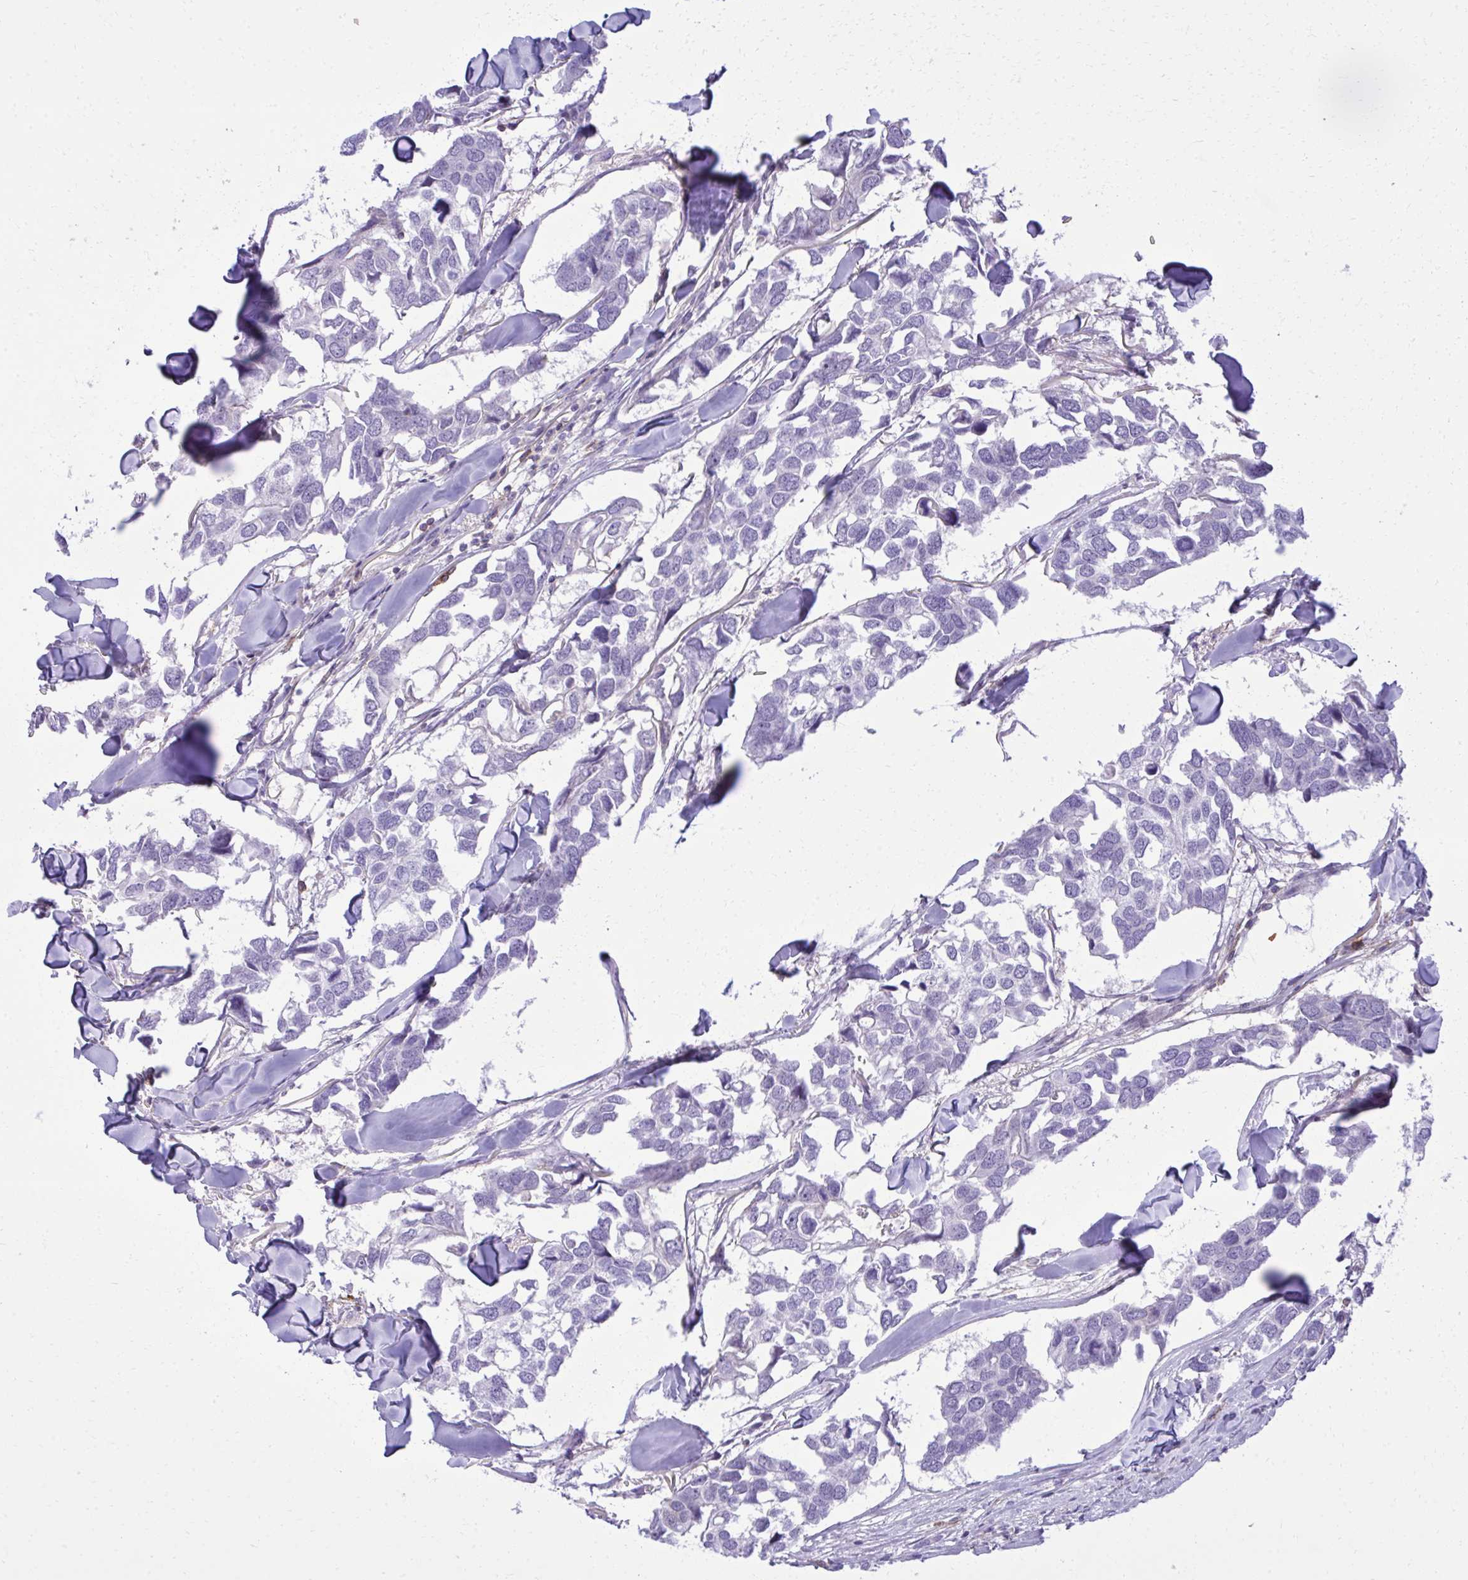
{"staining": {"intensity": "negative", "quantity": "none", "location": "none"}, "tissue": "breast cancer", "cell_type": "Tumor cells", "image_type": "cancer", "snomed": [{"axis": "morphology", "description": "Duct carcinoma"}, {"axis": "topography", "description": "Breast"}], "caption": "DAB (3,3'-diaminobenzidine) immunohistochemical staining of breast cancer (invasive ductal carcinoma) exhibits no significant staining in tumor cells.", "gene": "PITPNM3", "patient": {"sex": "female", "age": 83}}